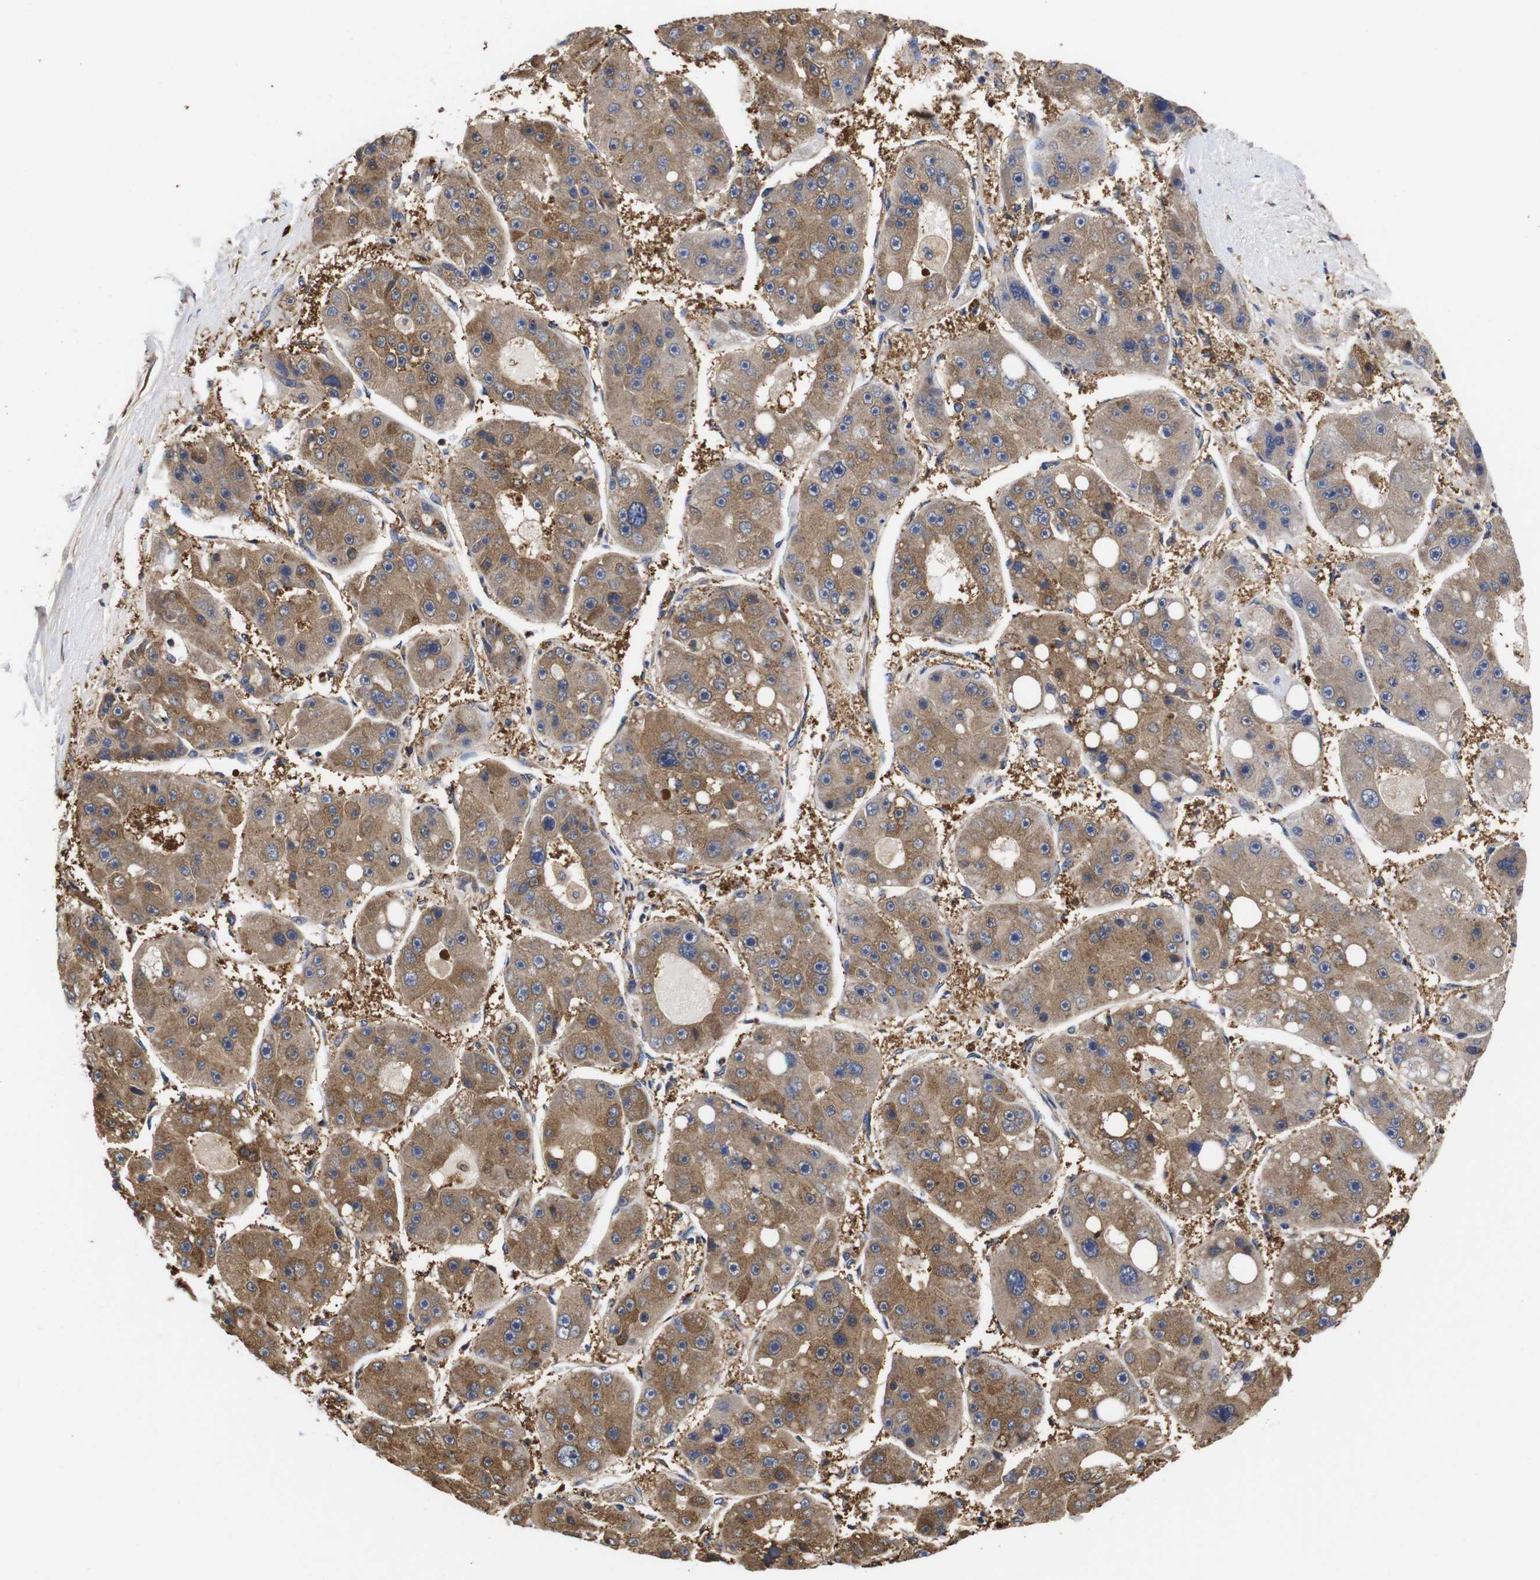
{"staining": {"intensity": "moderate", "quantity": ">75%", "location": "cytoplasmic/membranous"}, "tissue": "liver cancer", "cell_type": "Tumor cells", "image_type": "cancer", "snomed": [{"axis": "morphology", "description": "Carcinoma, Hepatocellular, NOS"}, {"axis": "topography", "description": "Liver"}], "caption": "A brown stain labels moderate cytoplasmic/membranous positivity of a protein in human liver cancer (hepatocellular carcinoma) tumor cells.", "gene": "LRRCC1", "patient": {"sex": "female", "age": 61}}